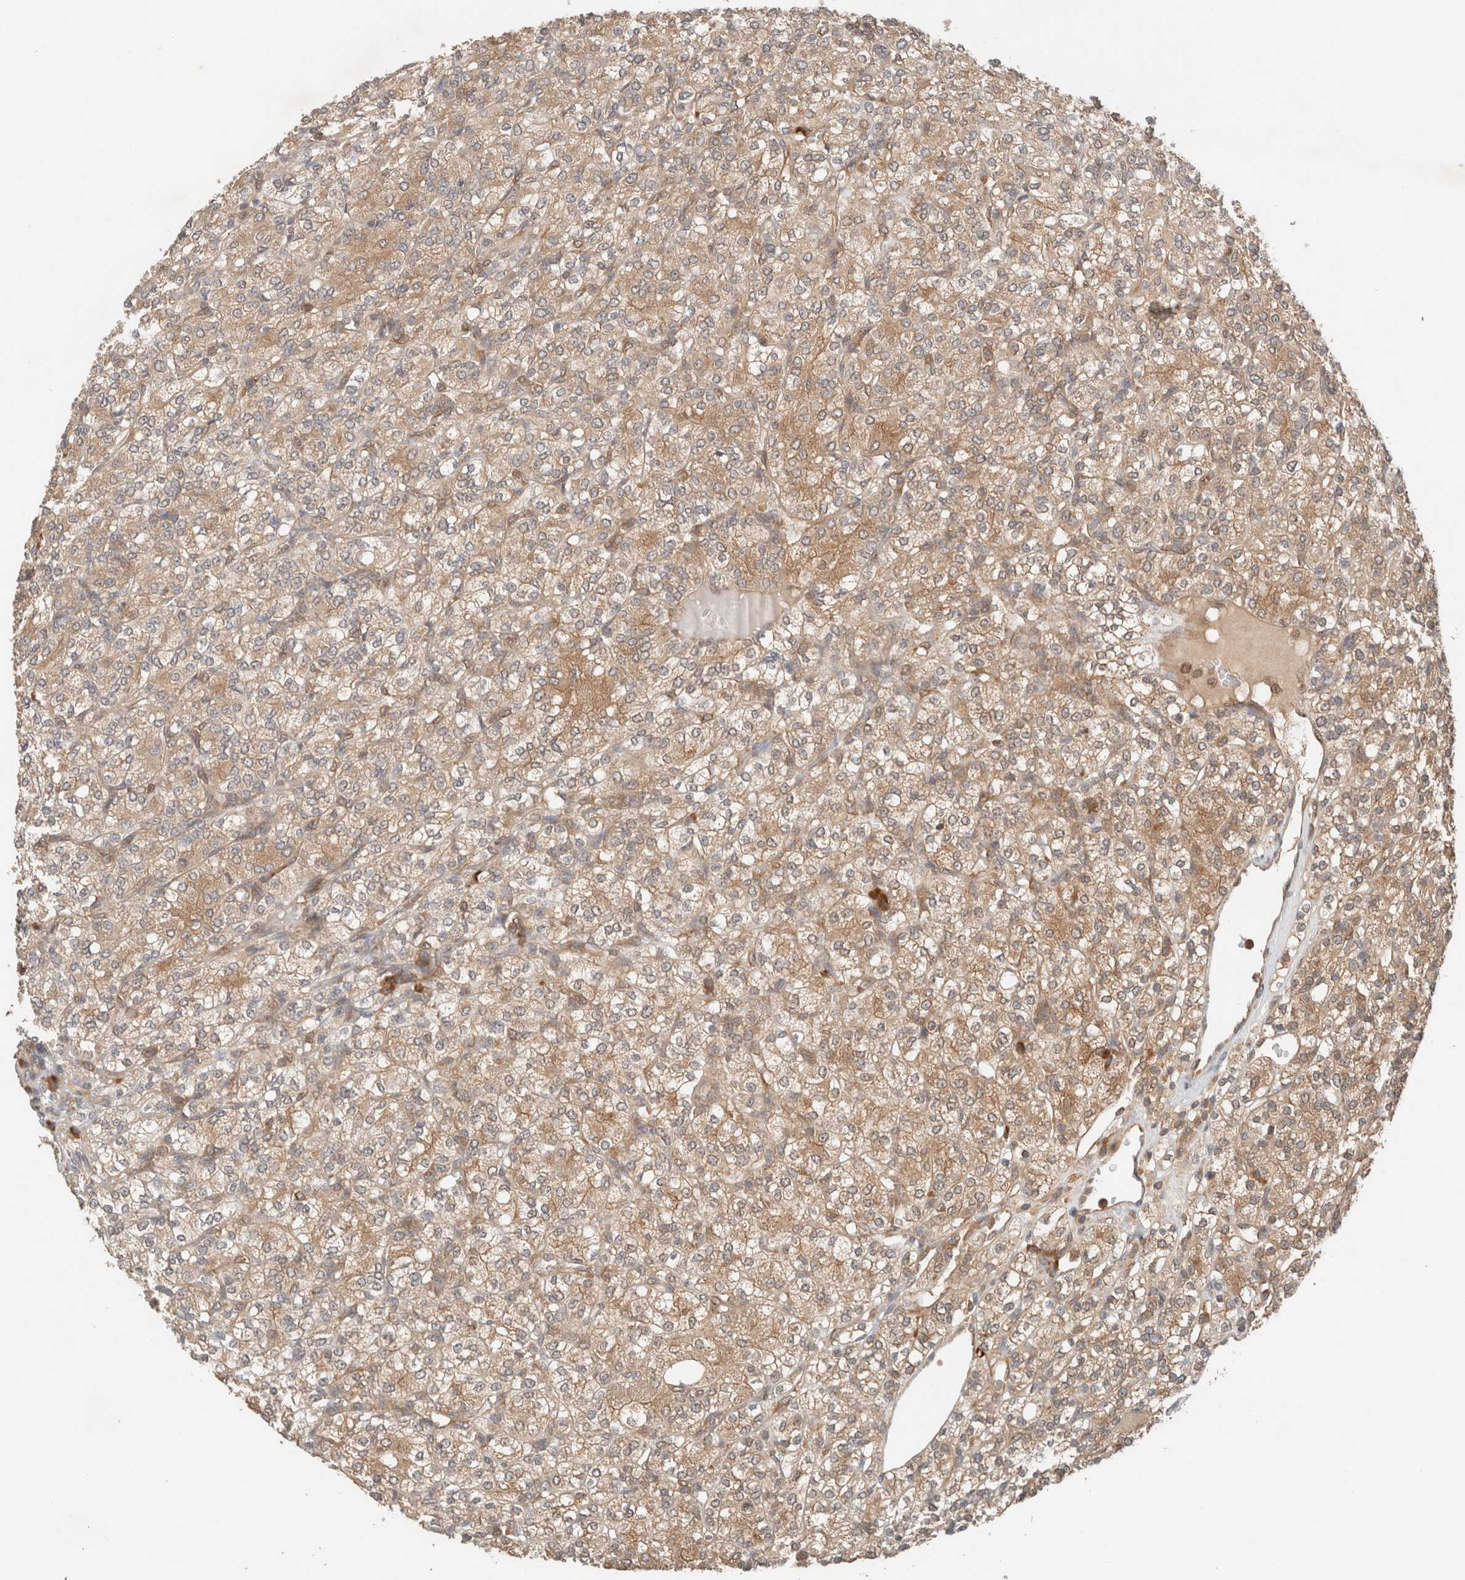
{"staining": {"intensity": "moderate", "quantity": "25%-75%", "location": "cytoplasmic/membranous"}, "tissue": "renal cancer", "cell_type": "Tumor cells", "image_type": "cancer", "snomed": [{"axis": "morphology", "description": "Adenocarcinoma, NOS"}, {"axis": "topography", "description": "Kidney"}], "caption": "This image displays renal cancer (adenocarcinoma) stained with immunohistochemistry to label a protein in brown. The cytoplasmic/membranous of tumor cells show moderate positivity for the protein. Nuclei are counter-stained blue.", "gene": "ARFGEF2", "patient": {"sex": "male", "age": 77}}